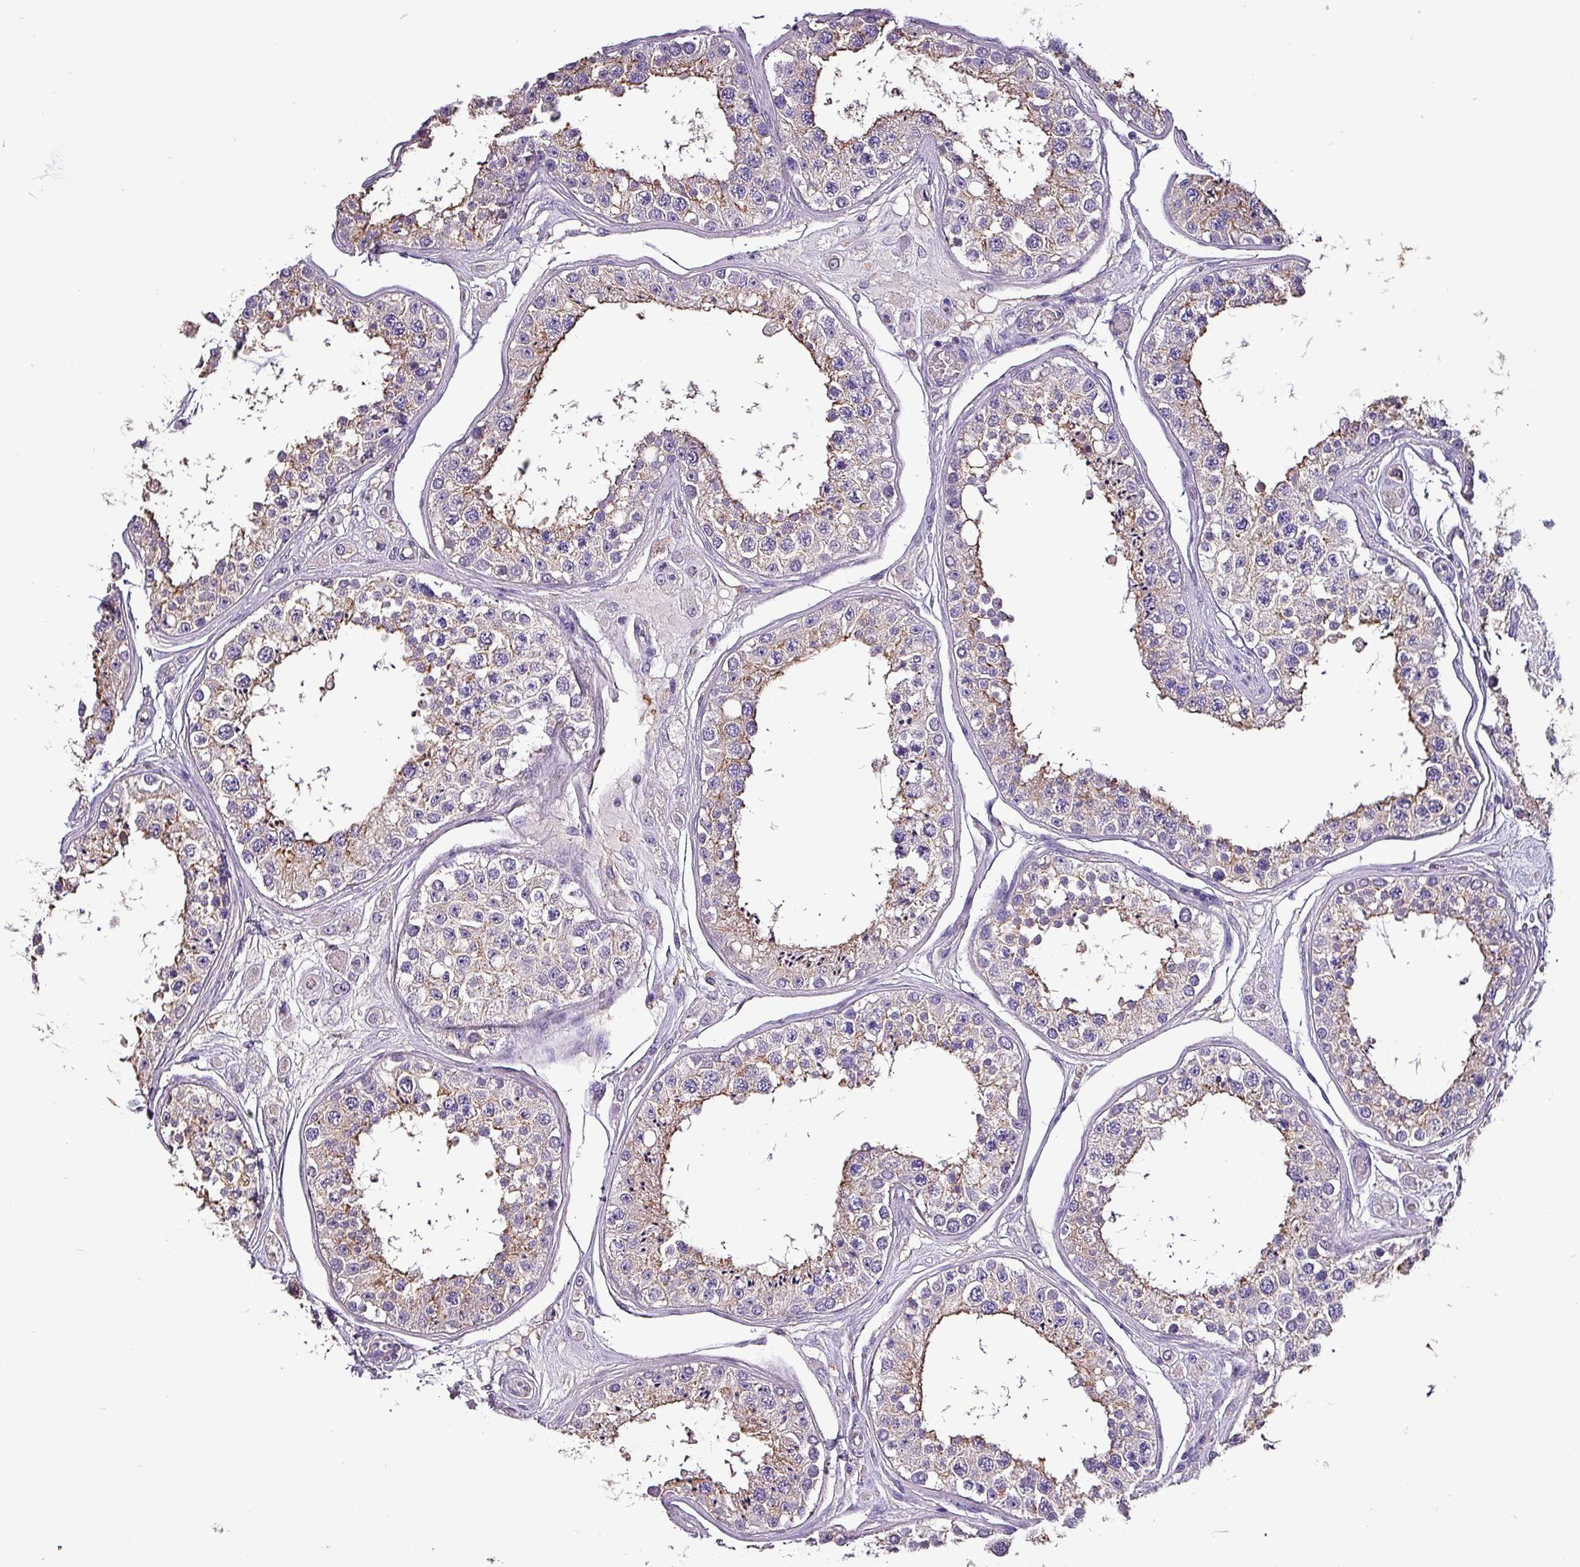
{"staining": {"intensity": "weak", "quantity": "<25%", "location": "cytoplasmic/membranous"}, "tissue": "testis", "cell_type": "Cells in seminiferous ducts", "image_type": "normal", "snomed": [{"axis": "morphology", "description": "Normal tissue, NOS"}, {"axis": "topography", "description": "Testis"}], "caption": "Image shows no protein positivity in cells in seminiferous ducts of benign testis.", "gene": "HTRA4", "patient": {"sex": "male", "age": 25}}